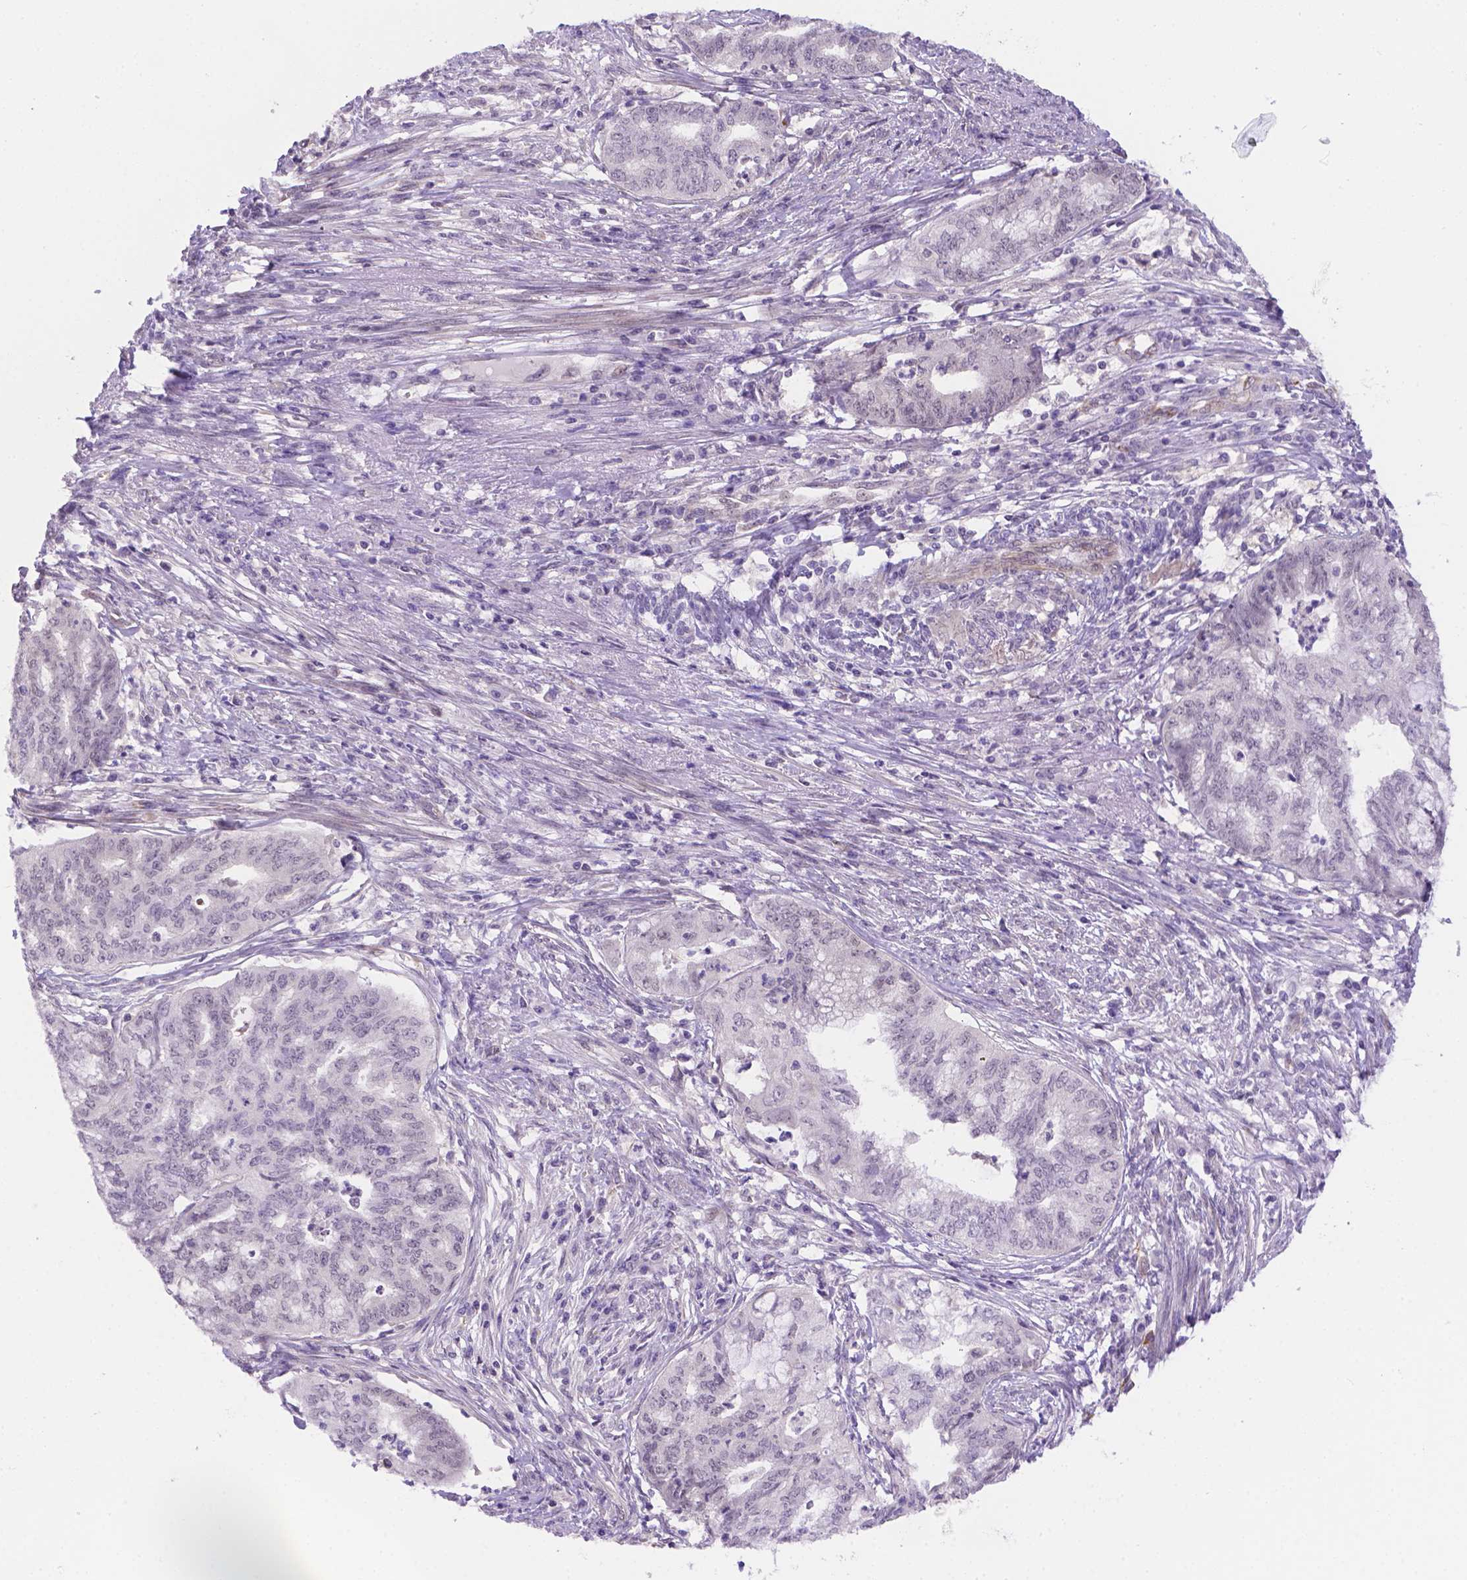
{"staining": {"intensity": "negative", "quantity": "none", "location": "none"}, "tissue": "endometrial cancer", "cell_type": "Tumor cells", "image_type": "cancer", "snomed": [{"axis": "morphology", "description": "Adenocarcinoma, NOS"}, {"axis": "topography", "description": "Endometrium"}], "caption": "Immunohistochemical staining of human endometrial cancer demonstrates no significant staining in tumor cells.", "gene": "NXPE2", "patient": {"sex": "female", "age": 79}}